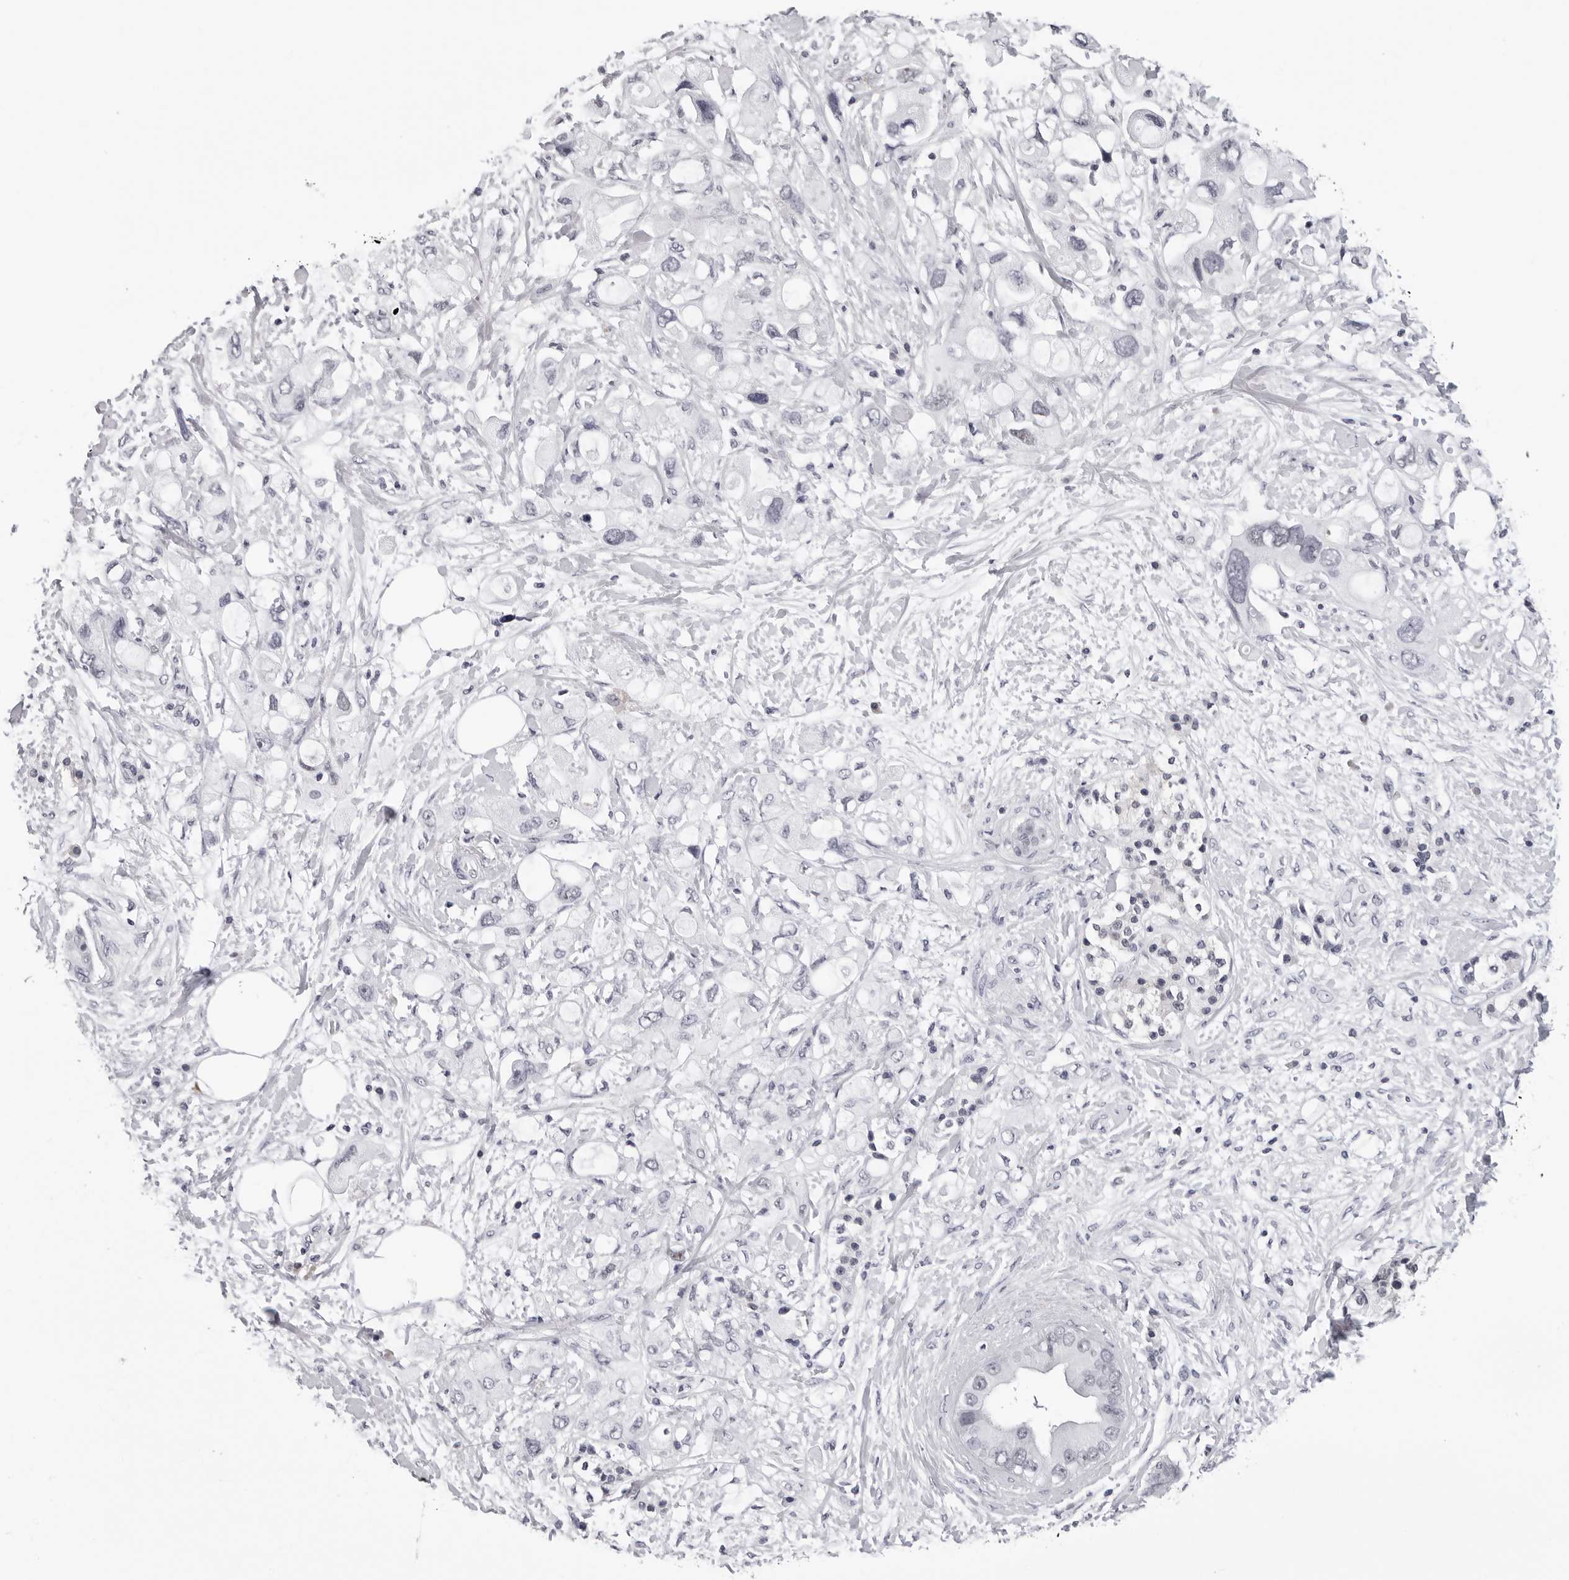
{"staining": {"intensity": "negative", "quantity": "none", "location": "none"}, "tissue": "pancreatic cancer", "cell_type": "Tumor cells", "image_type": "cancer", "snomed": [{"axis": "morphology", "description": "Adenocarcinoma, NOS"}, {"axis": "topography", "description": "Pancreas"}], "caption": "High power microscopy image of an IHC histopathology image of adenocarcinoma (pancreatic), revealing no significant positivity in tumor cells.", "gene": "GNL2", "patient": {"sex": "female", "age": 56}}